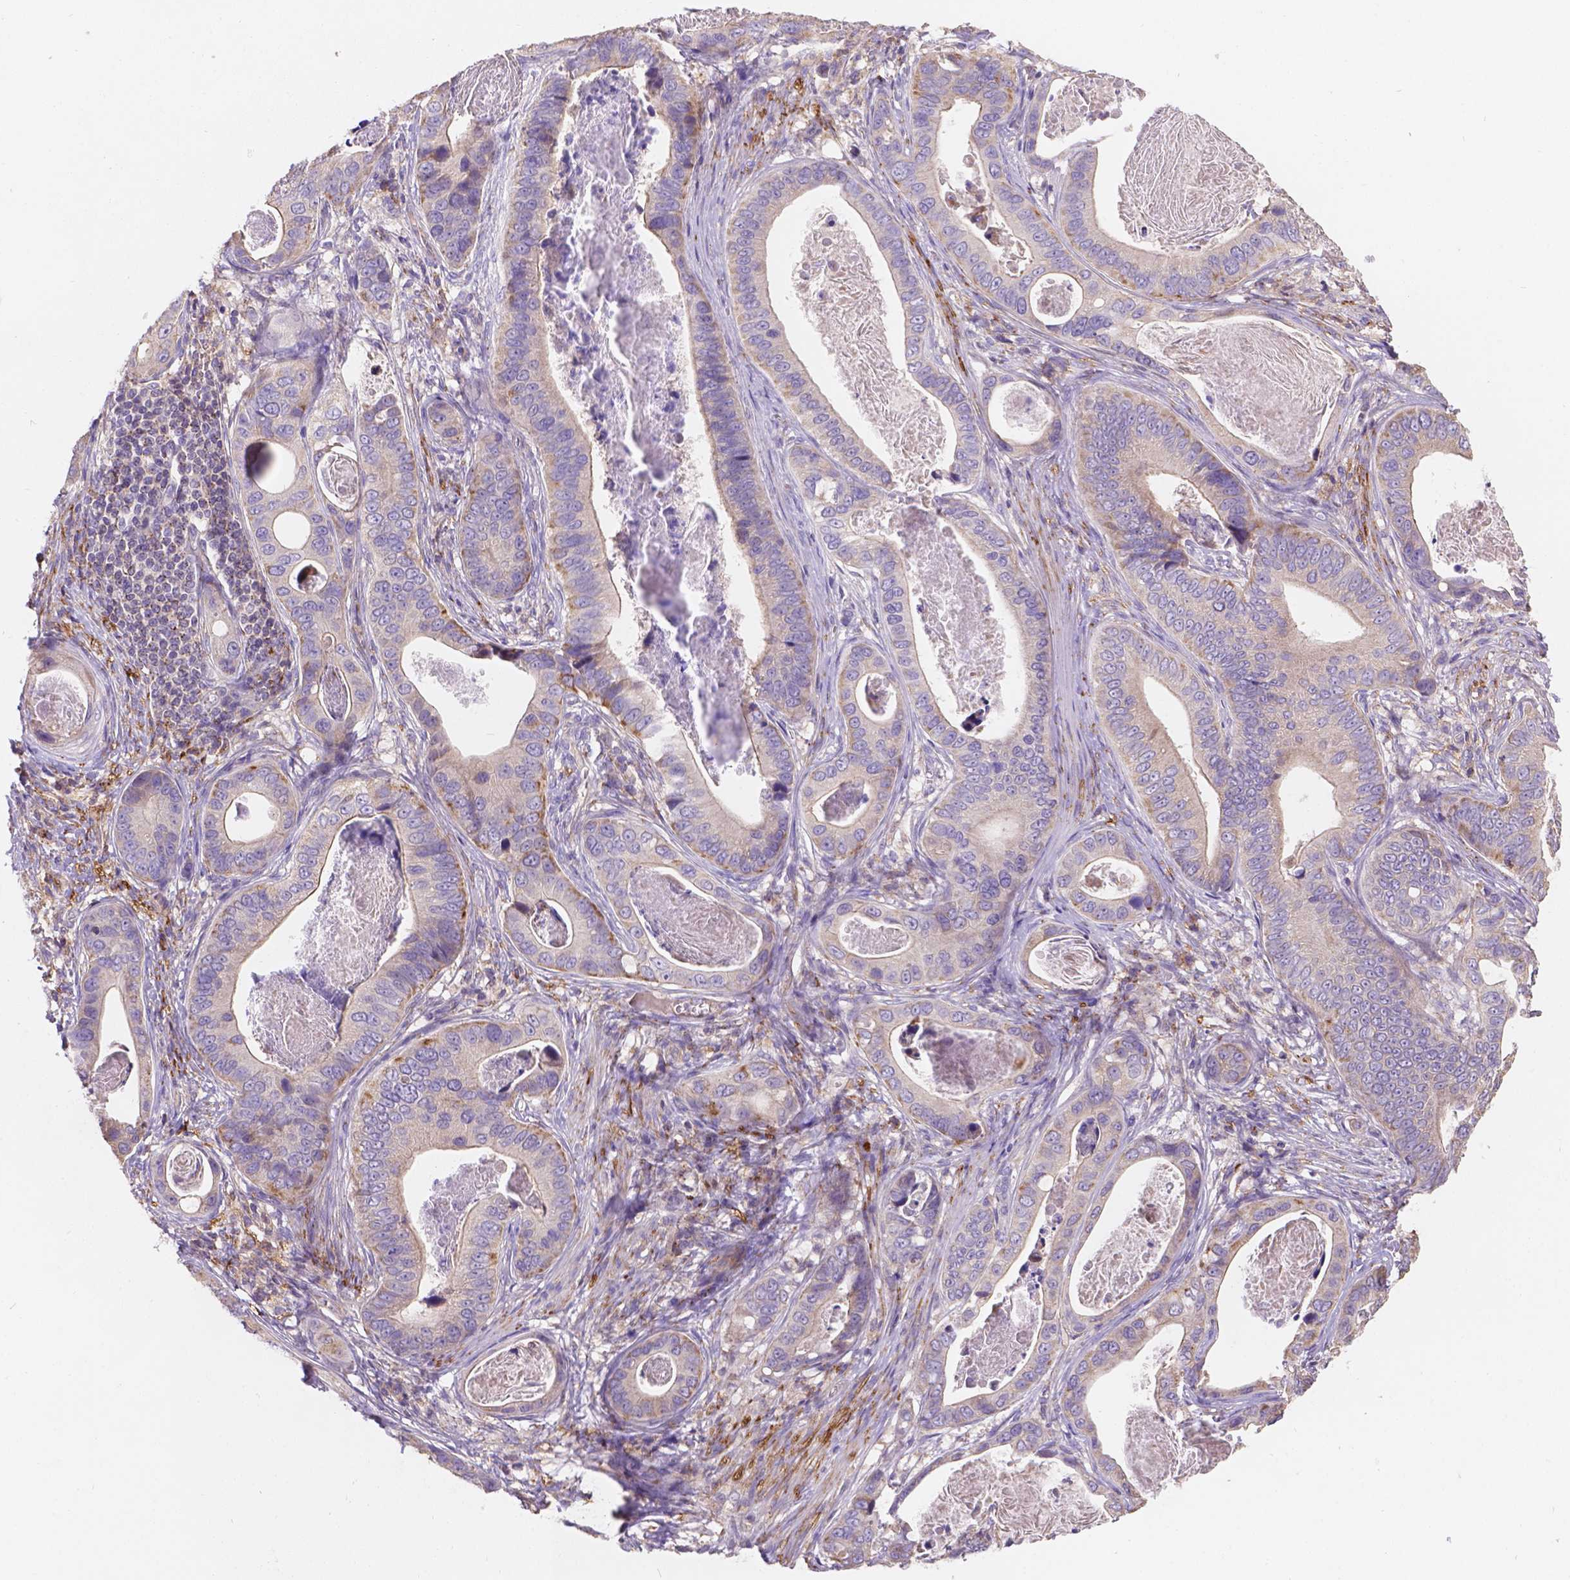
{"staining": {"intensity": "moderate", "quantity": "25%-75%", "location": "cytoplasmic/membranous"}, "tissue": "stomach cancer", "cell_type": "Tumor cells", "image_type": "cancer", "snomed": [{"axis": "morphology", "description": "Adenocarcinoma, NOS"}, {"axis": "topography", "description": "Stomach"}], "caption": "An image showing moderate cytoplasmic/membranous positivity in approximately 25%-75% of tumor cells in stomach cancer (adenocarcinoma), as visualized by brown immunohistochemical staining.", "gene": "CDK10", "patient": {"sex": "male", "age": 84}}